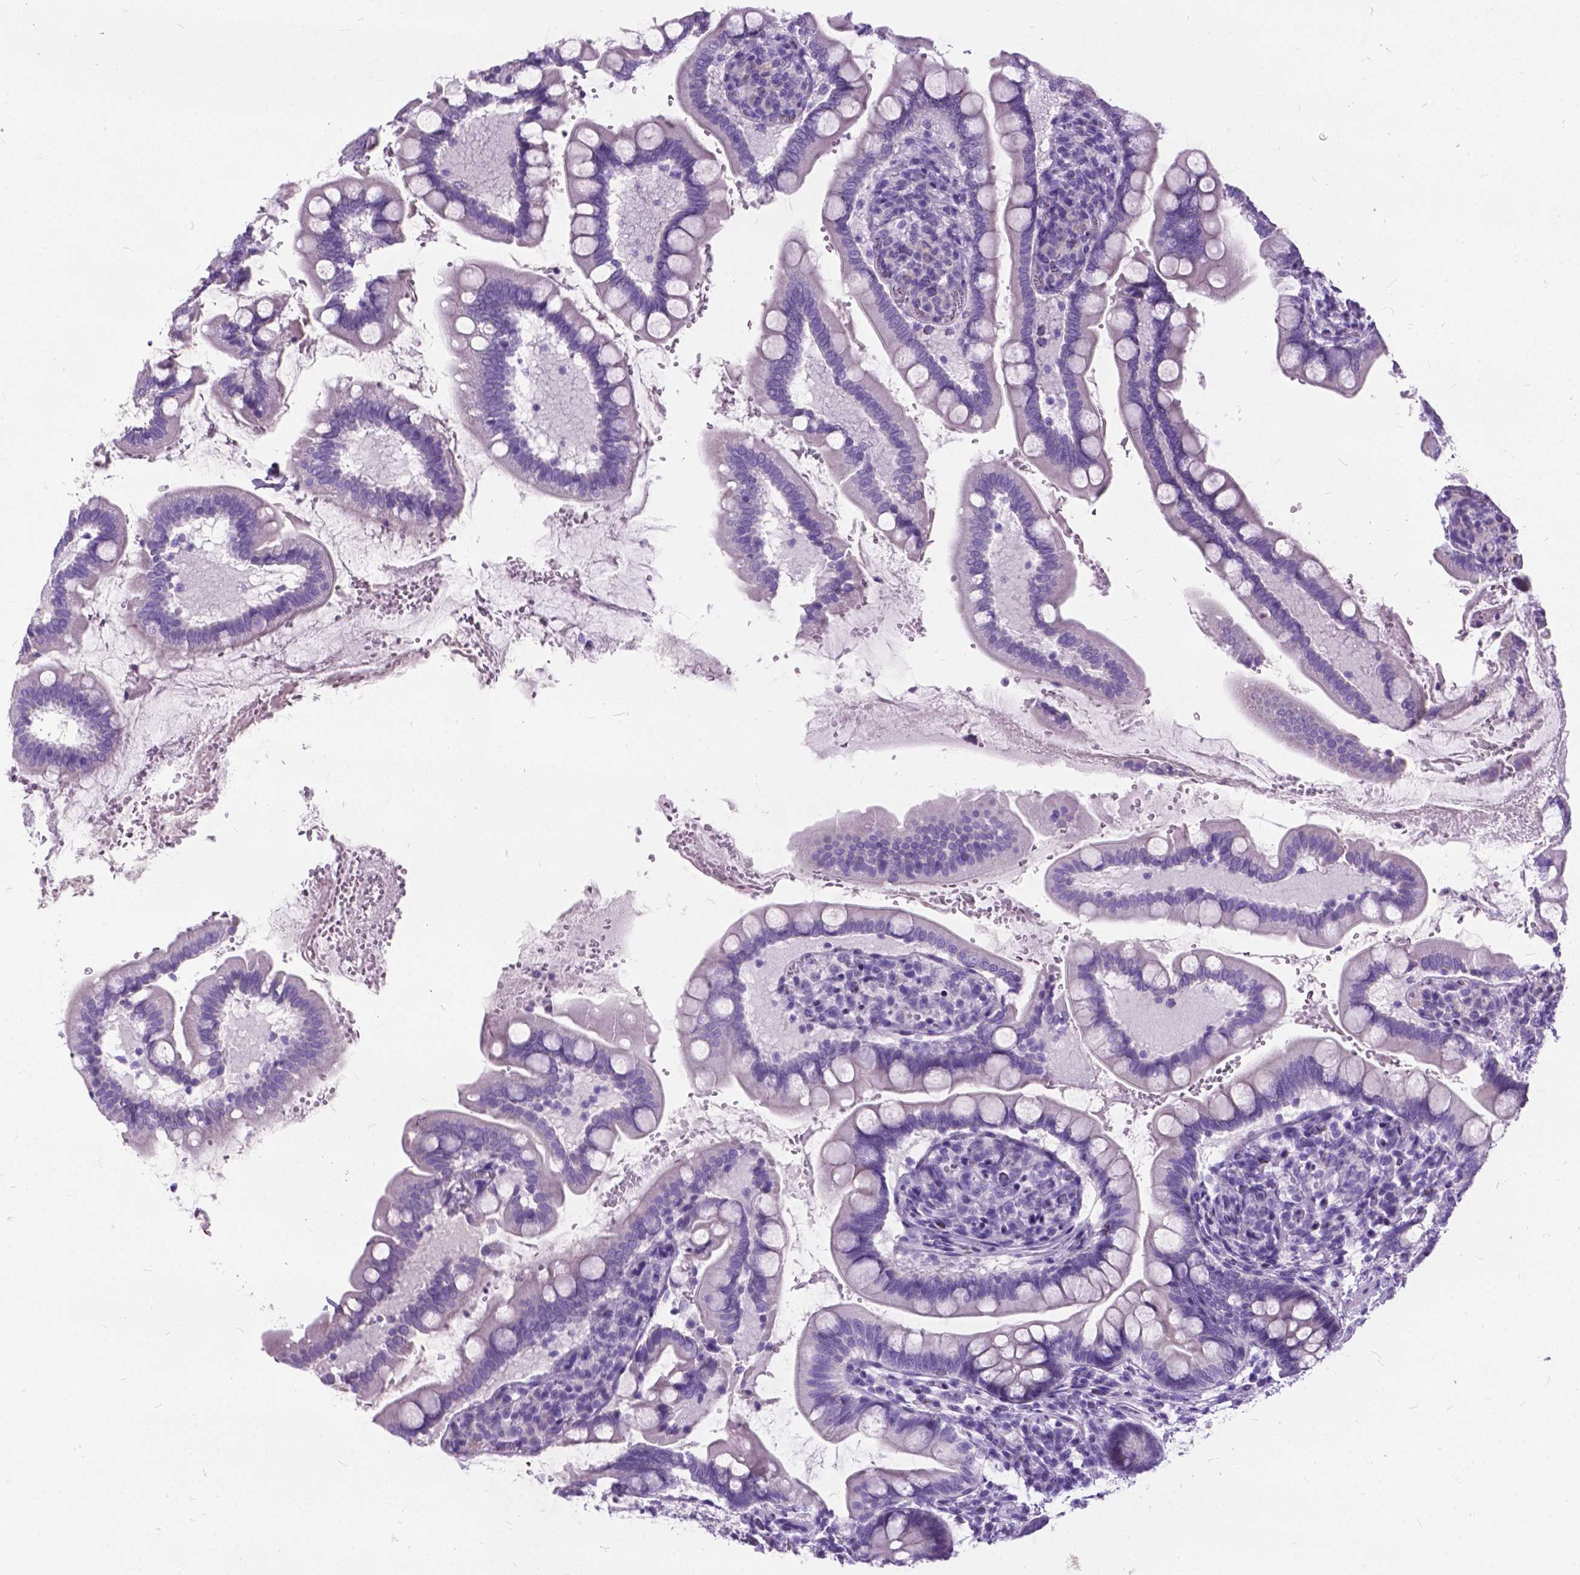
{"staining": {"intensity": "negative", "quantity": "none", "location": "none"}, "tissue": "small intestine", "cell_type": "Glandular cells", "image_type": "normal", "snomed": [{"axis": "morphology", "description": "Normal tissue, NOS"}, {"axis": "topography", "description": "Small intestine"}], "caption": "This is an immunohistochemistry photomicrograph of benign small intestine. There is no positivity in glandular cells.", "gene": "BSND", "patient": {"sex": "female", "age": 56}}